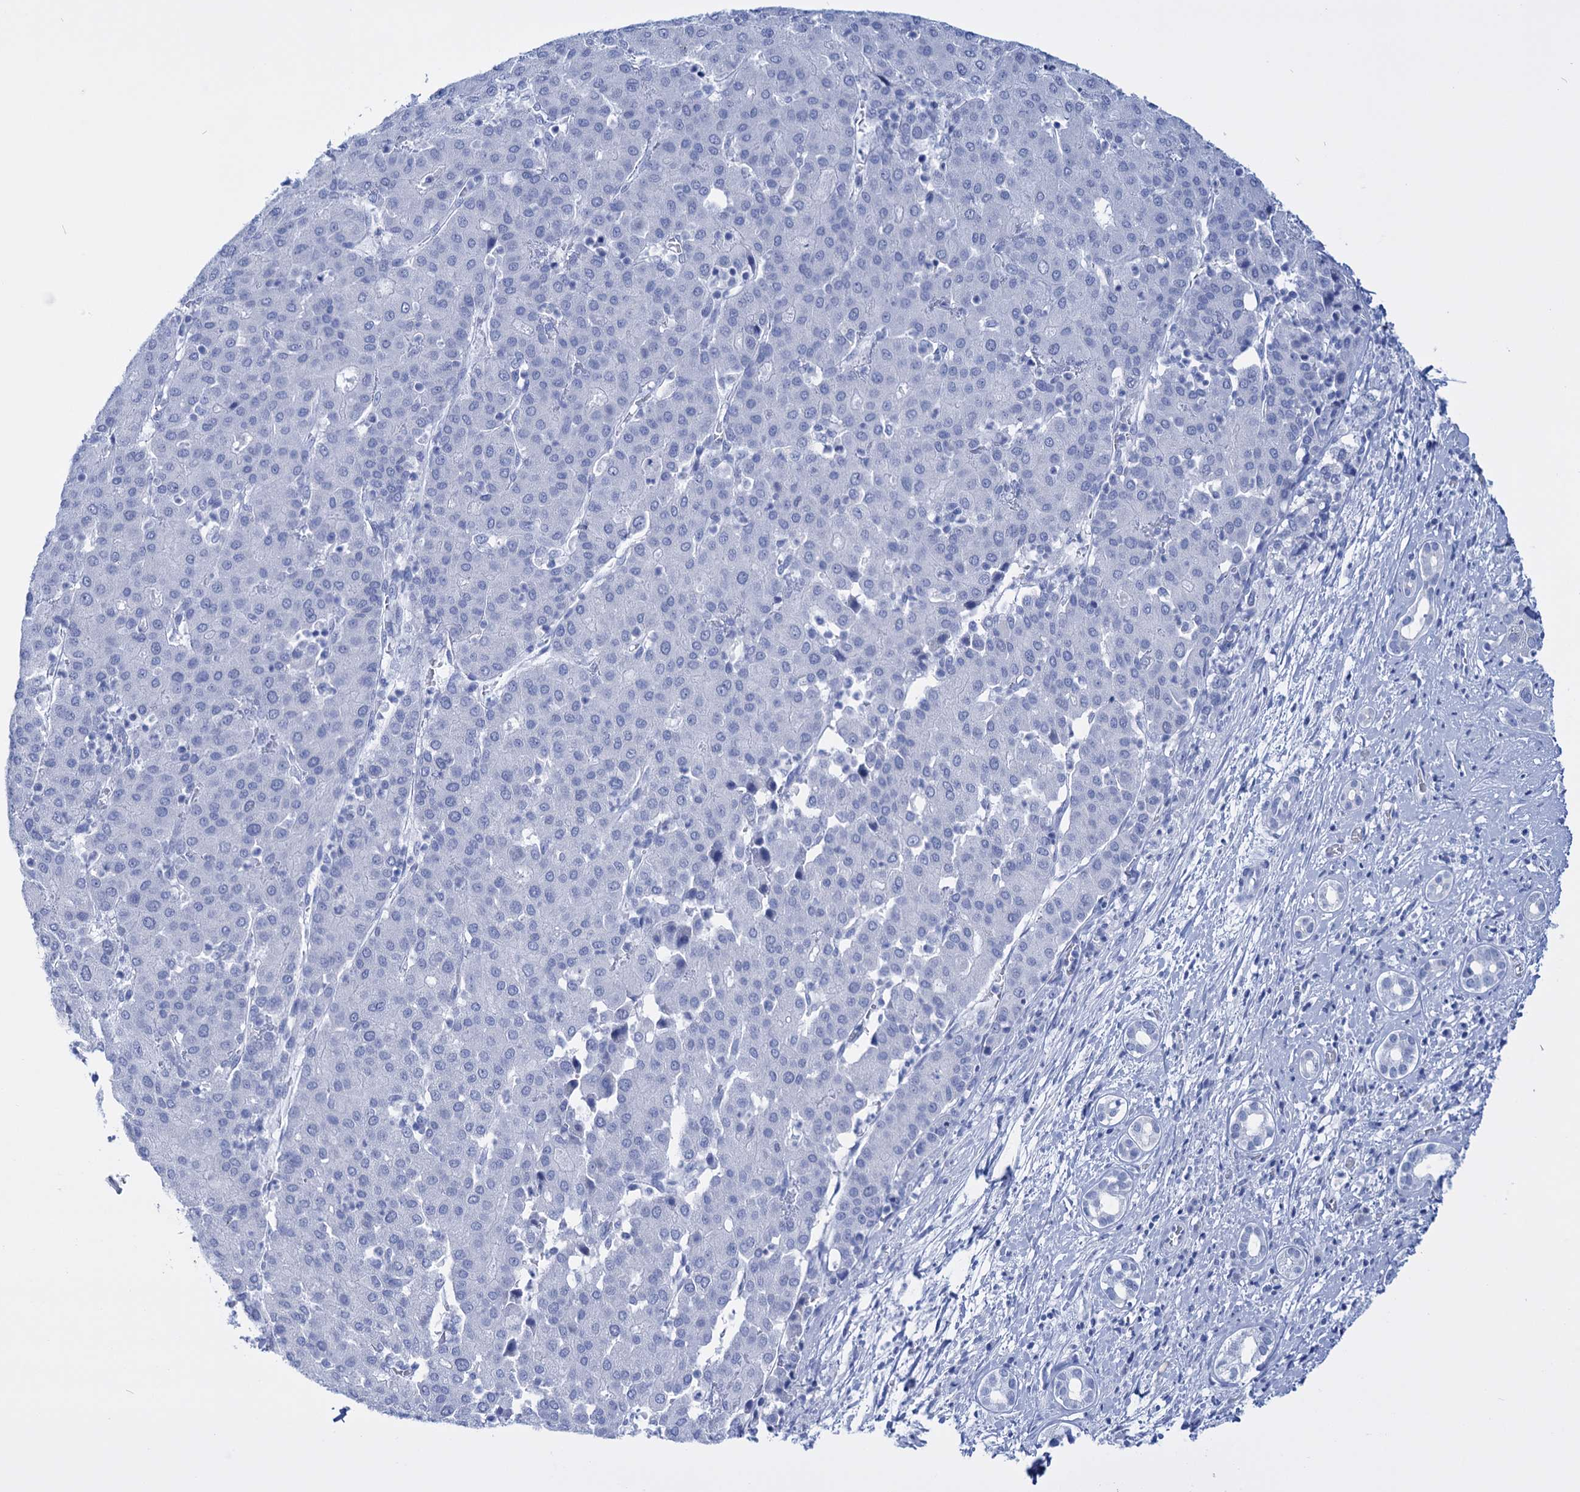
{"staining": {"intensity": "negative", "quantity": "none", "location": "none"}, "tissue": "liver cancer", "cell_type": "Tumor cells", "image_type": "cancer", "snomed": [{"axis": "morphology", "description": "Carcinoma, Hepatocellular, NOS"}, {"axis": "topography", "description": "Liver"}], "caption": "DAB (3,3'-diaminobenzidine) immunohistochemical staining of human liver cancer shows no significant positivity in tumor cells.", "gene": "FBXW12", "patient": {"sex": "male", "age": 65}}